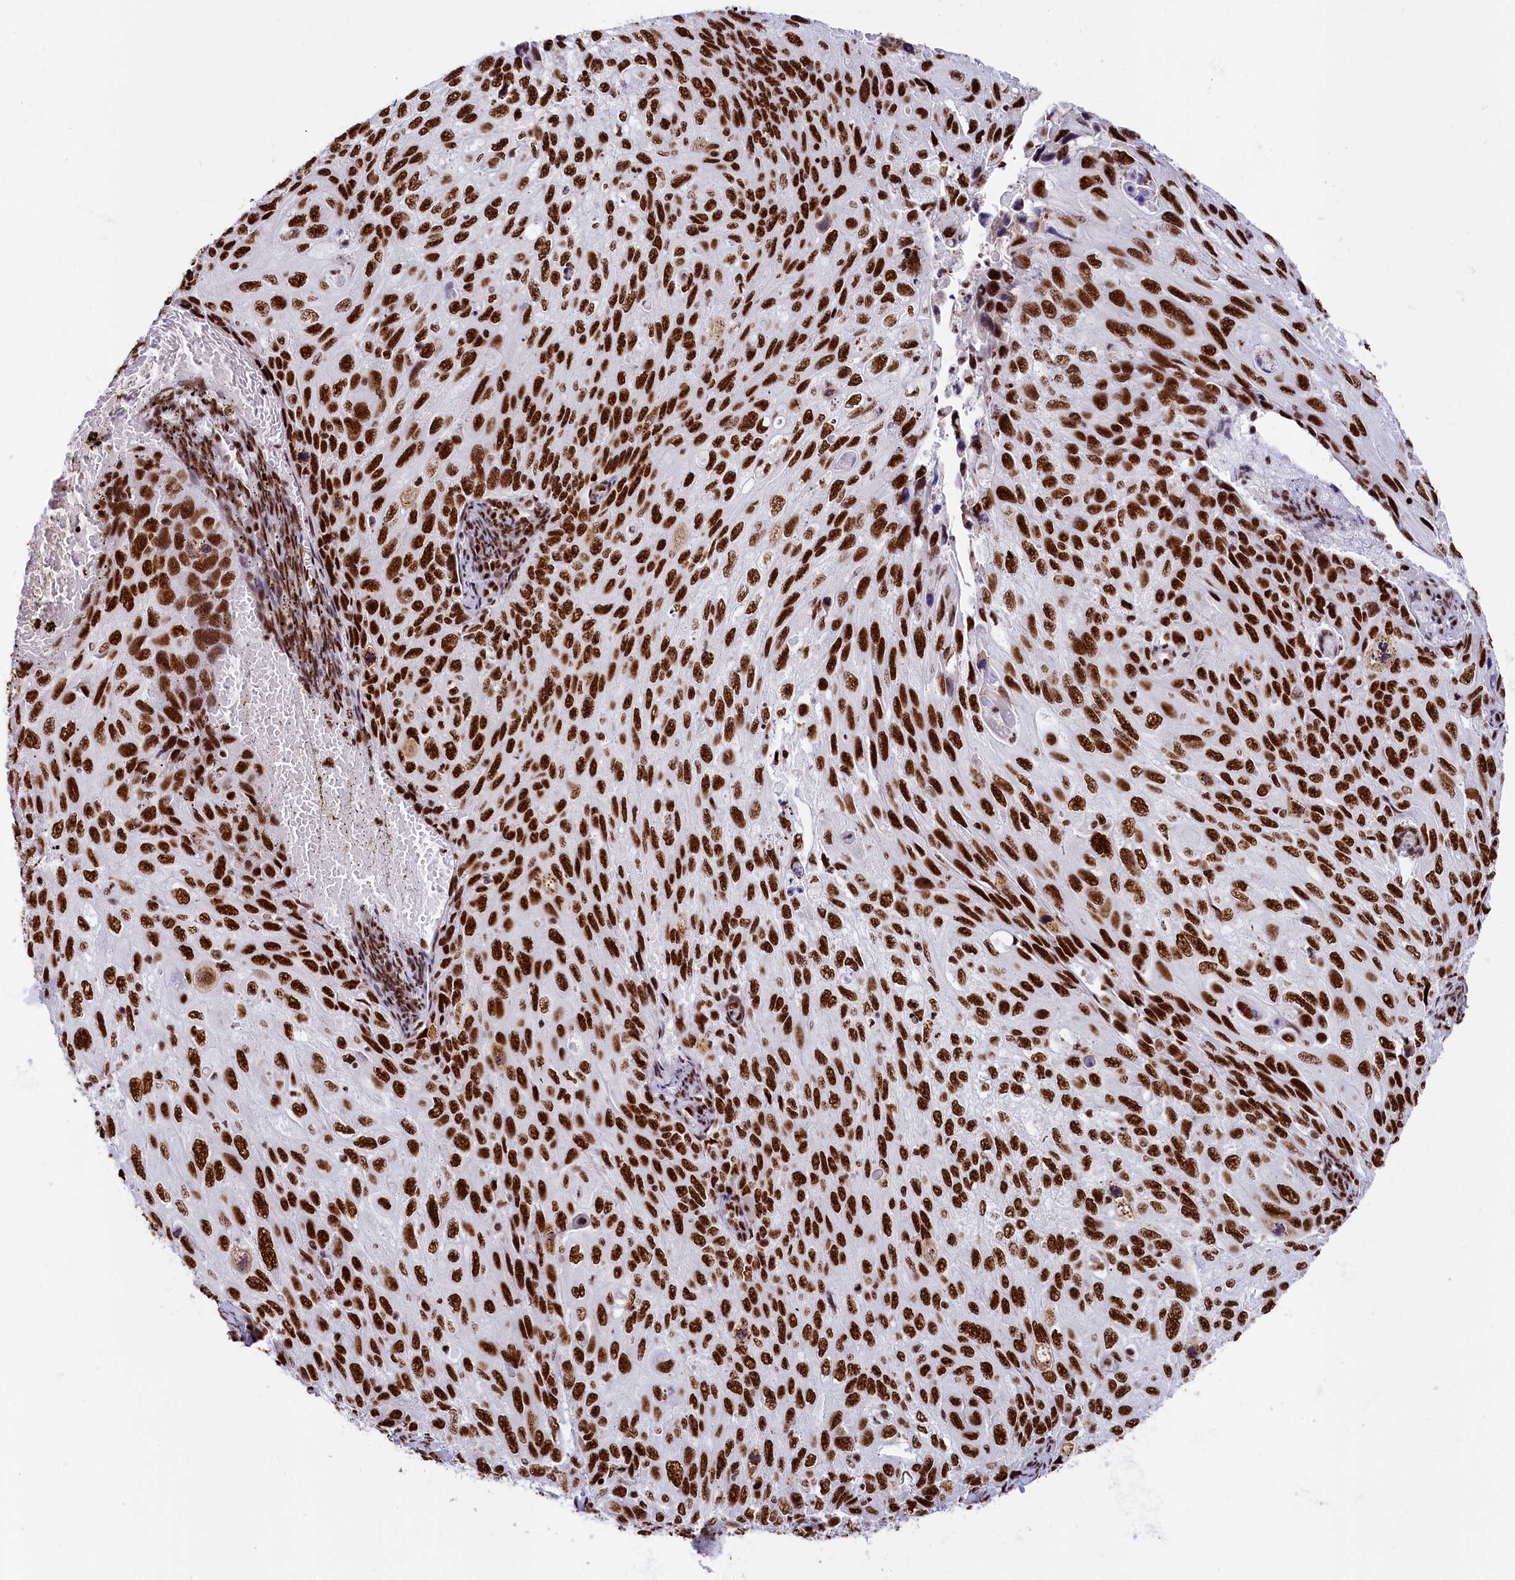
{"staining": {"intensity": "strong", "quantity": ">75%", "location": "nuclear"}, "tissue": "cervical cancer", "cell_type": "Tumor cells", "image_type": "cancer", "snomed": [{"axis": "morphology", "description": "Squamous cell carcinoma, NOS"}, {"axis": "topography", "description": "Cervix"}], "caption": "This is an image of immunohistochemistry staining of cervical squamous cell carcinoma, which shows strong positivity in the nuclear of tumor cells.", "gene": "SNRNP70", "patient": {"sex": "female", "age": 70}}